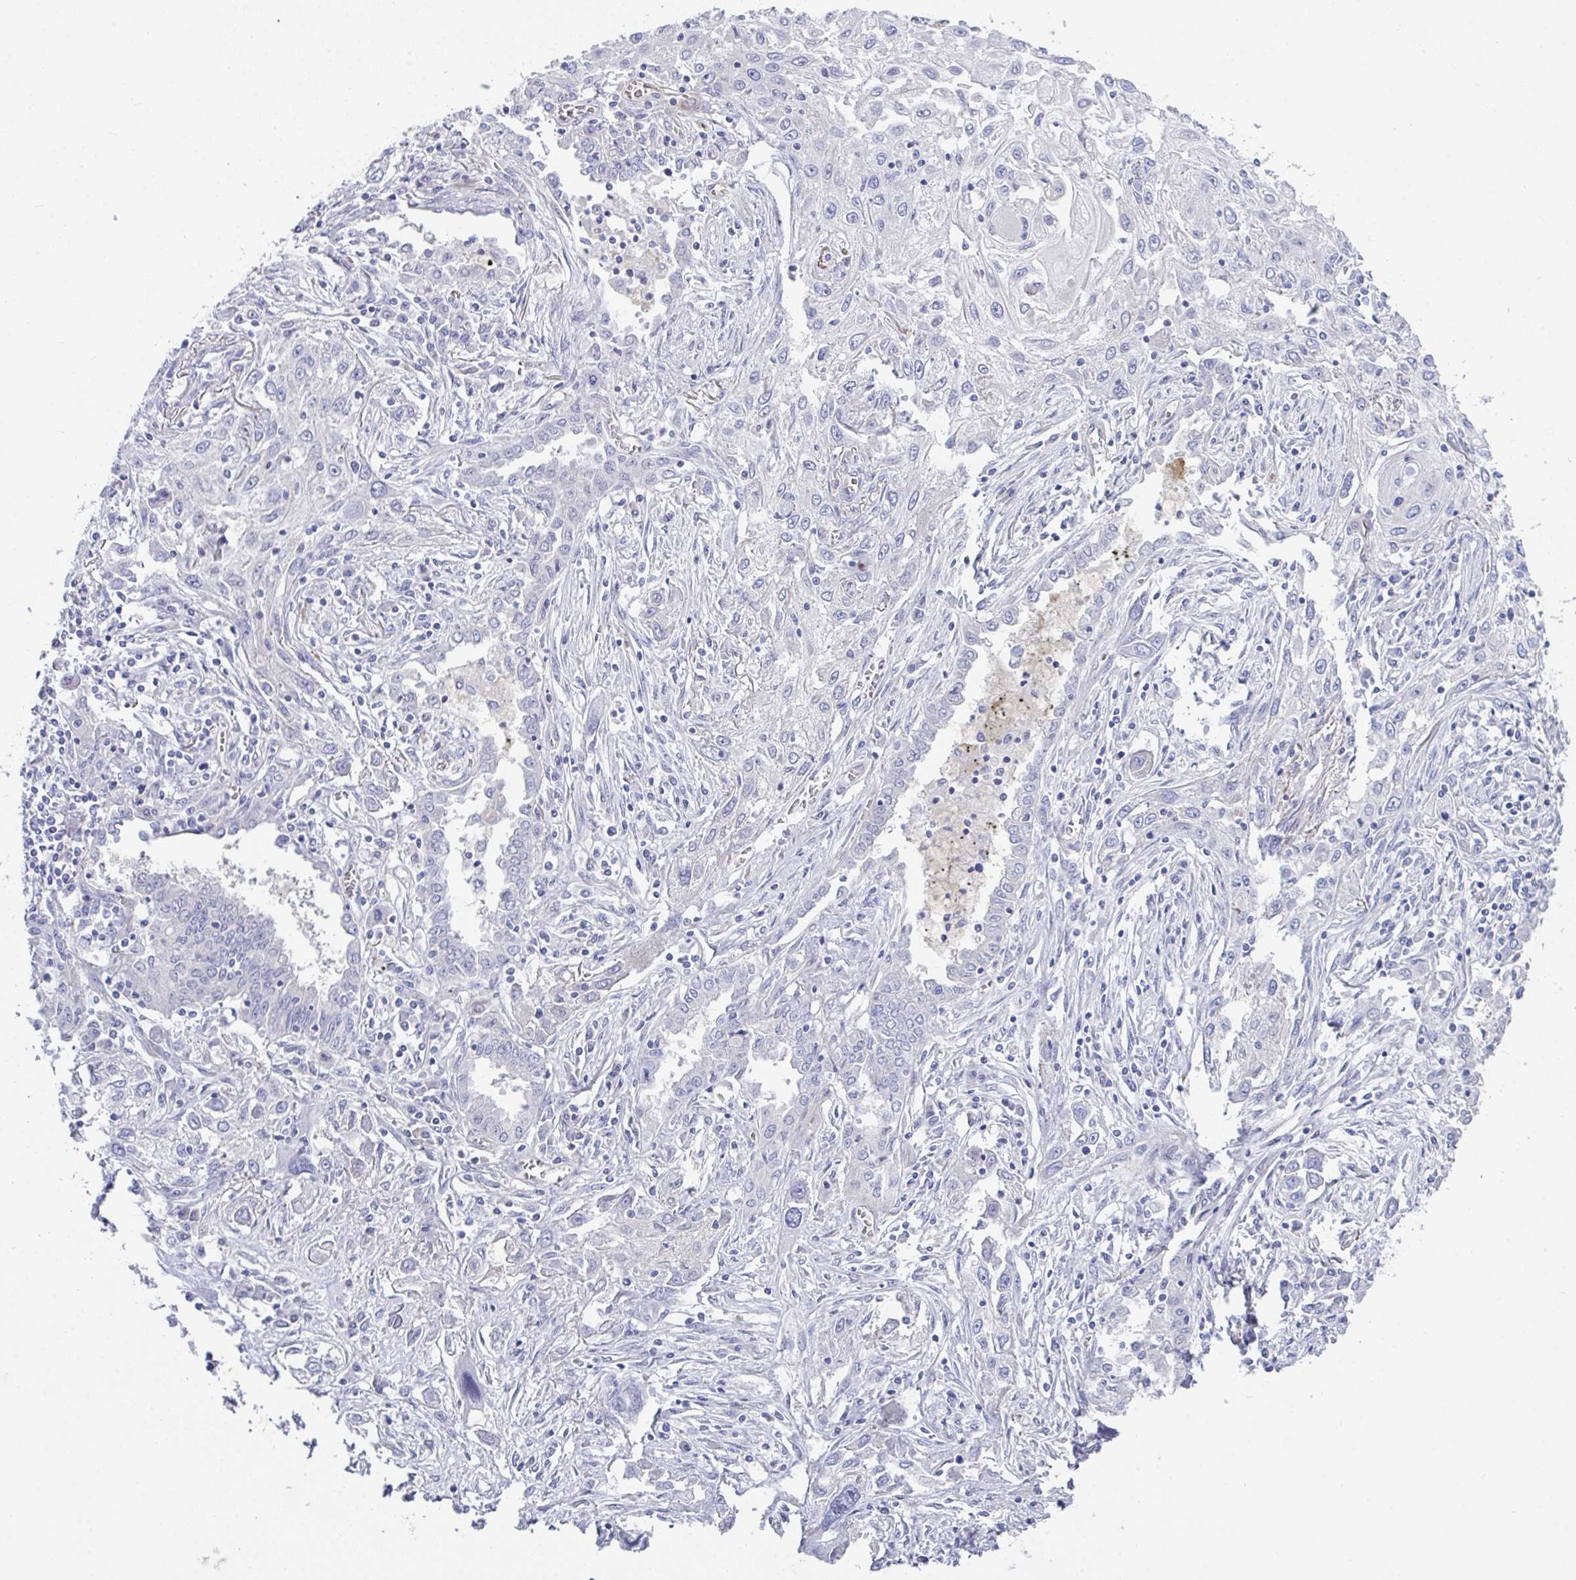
{"staining": {"intensity": "negative", "quantity": "none", "location": "none"}, "tissue": "lung cancer", "cell_type": "Tumor cells", "image_type": "cancer", "snomed": [{"axis": "morphology", "description": "Squamous cell carcinoma, NOS"}, {"axis": "topography", "description": "Lung"}], "caption": "Image shows no significant protein positivity in tumor cells of squamous cell carcinoma (lung).", "gene": "FBXO47", "patient": {"sex": "female", "age": 69}}